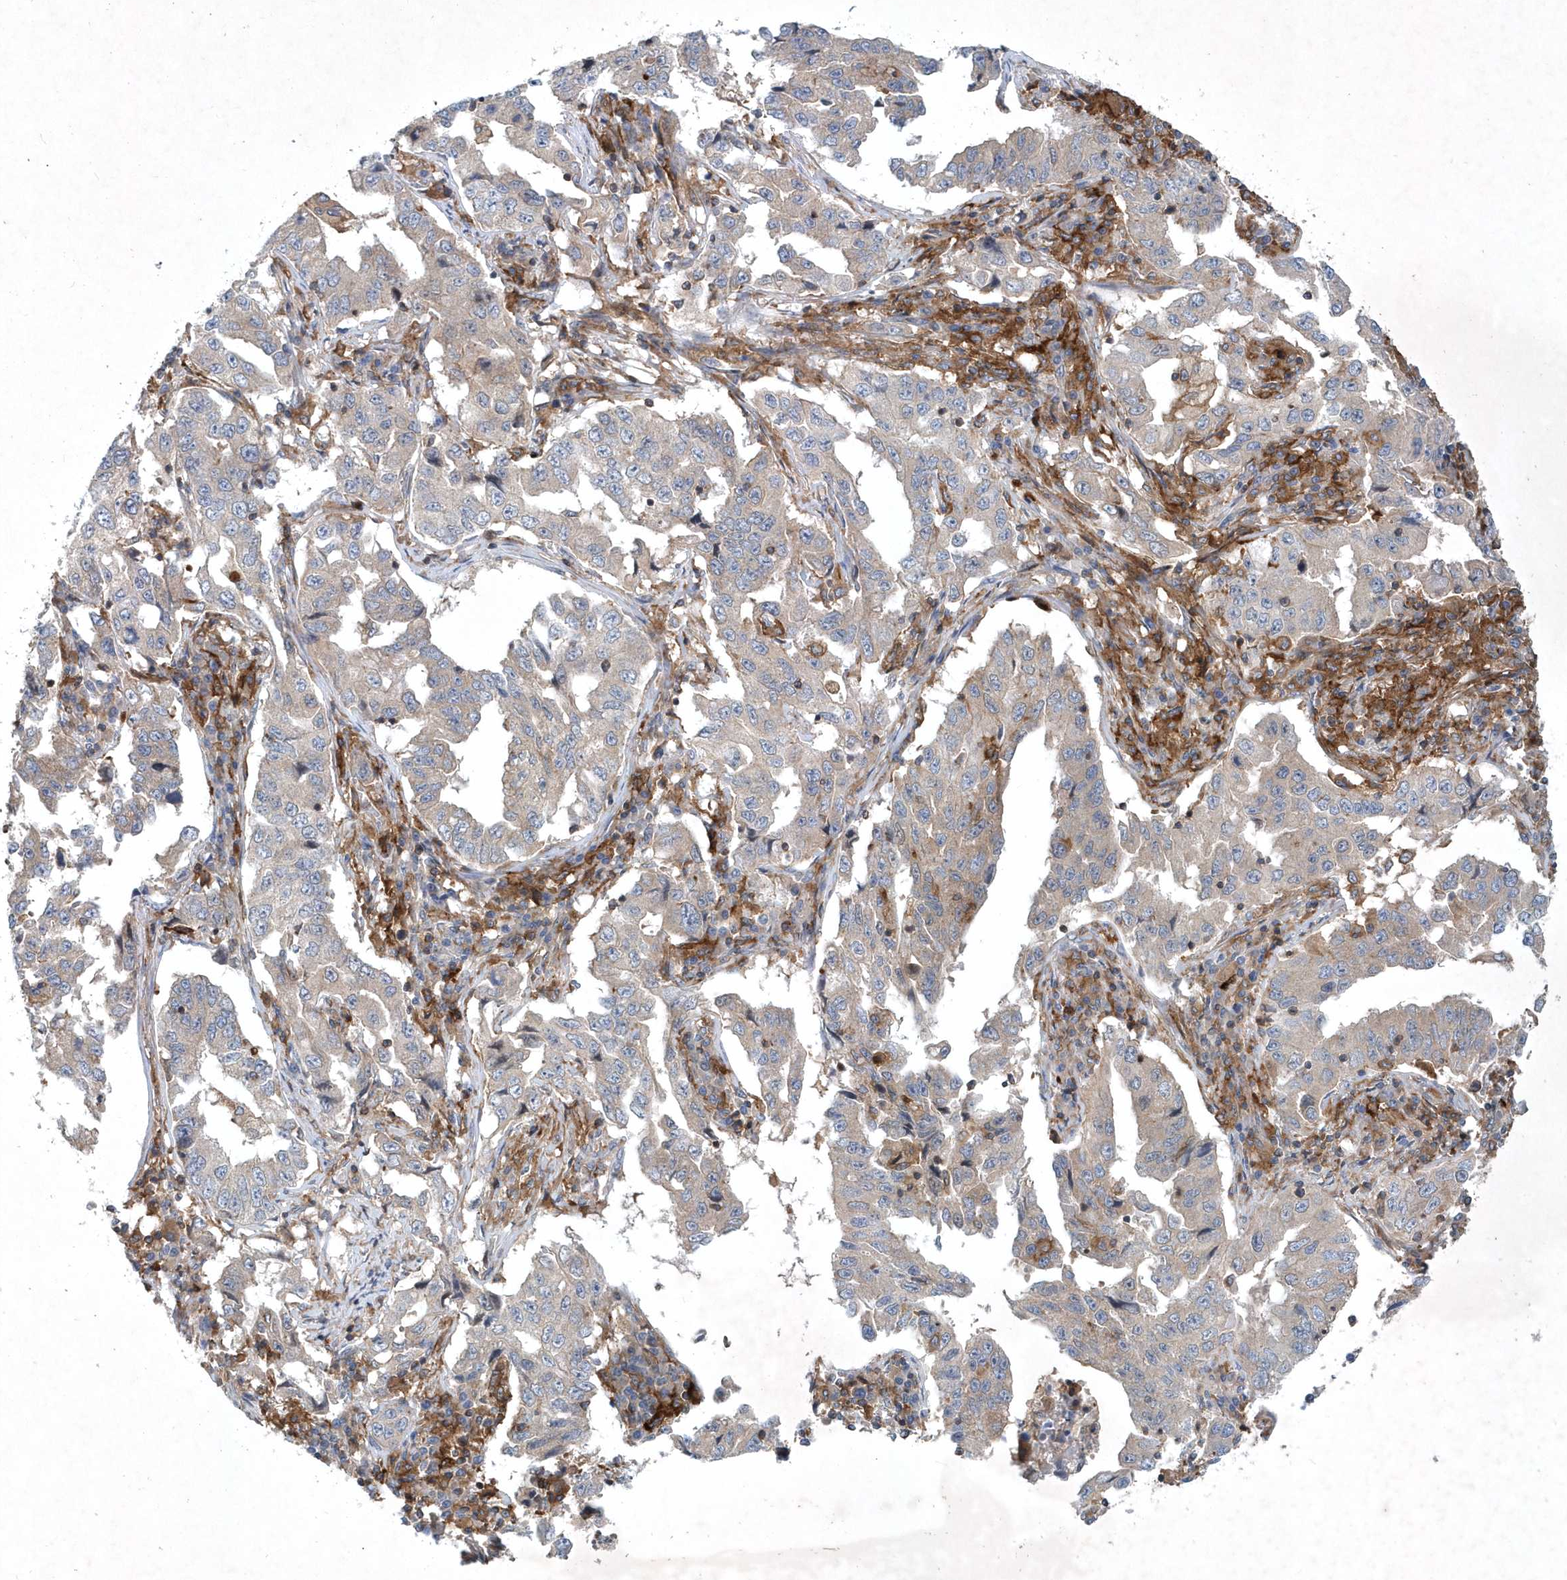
{"staining": {"intensity": "negative", "quantity": "none", "location": "none"}, "tissue": "lung cancer", "cell_type": "Tumor cells", "image_type": "cancer", "snomed": [{"axis": "morphology", "description": "Adenocarcinoma, NOS"}, {"axis": "topography", "description": "Lung"}], "caption": "Lung cancer (adenocarcinoma) was stained to show a protein in brown. There is no significant expression in tumor cells.", "gene": "P2RY10", "patient": {"sex": "female", "age": 51}}